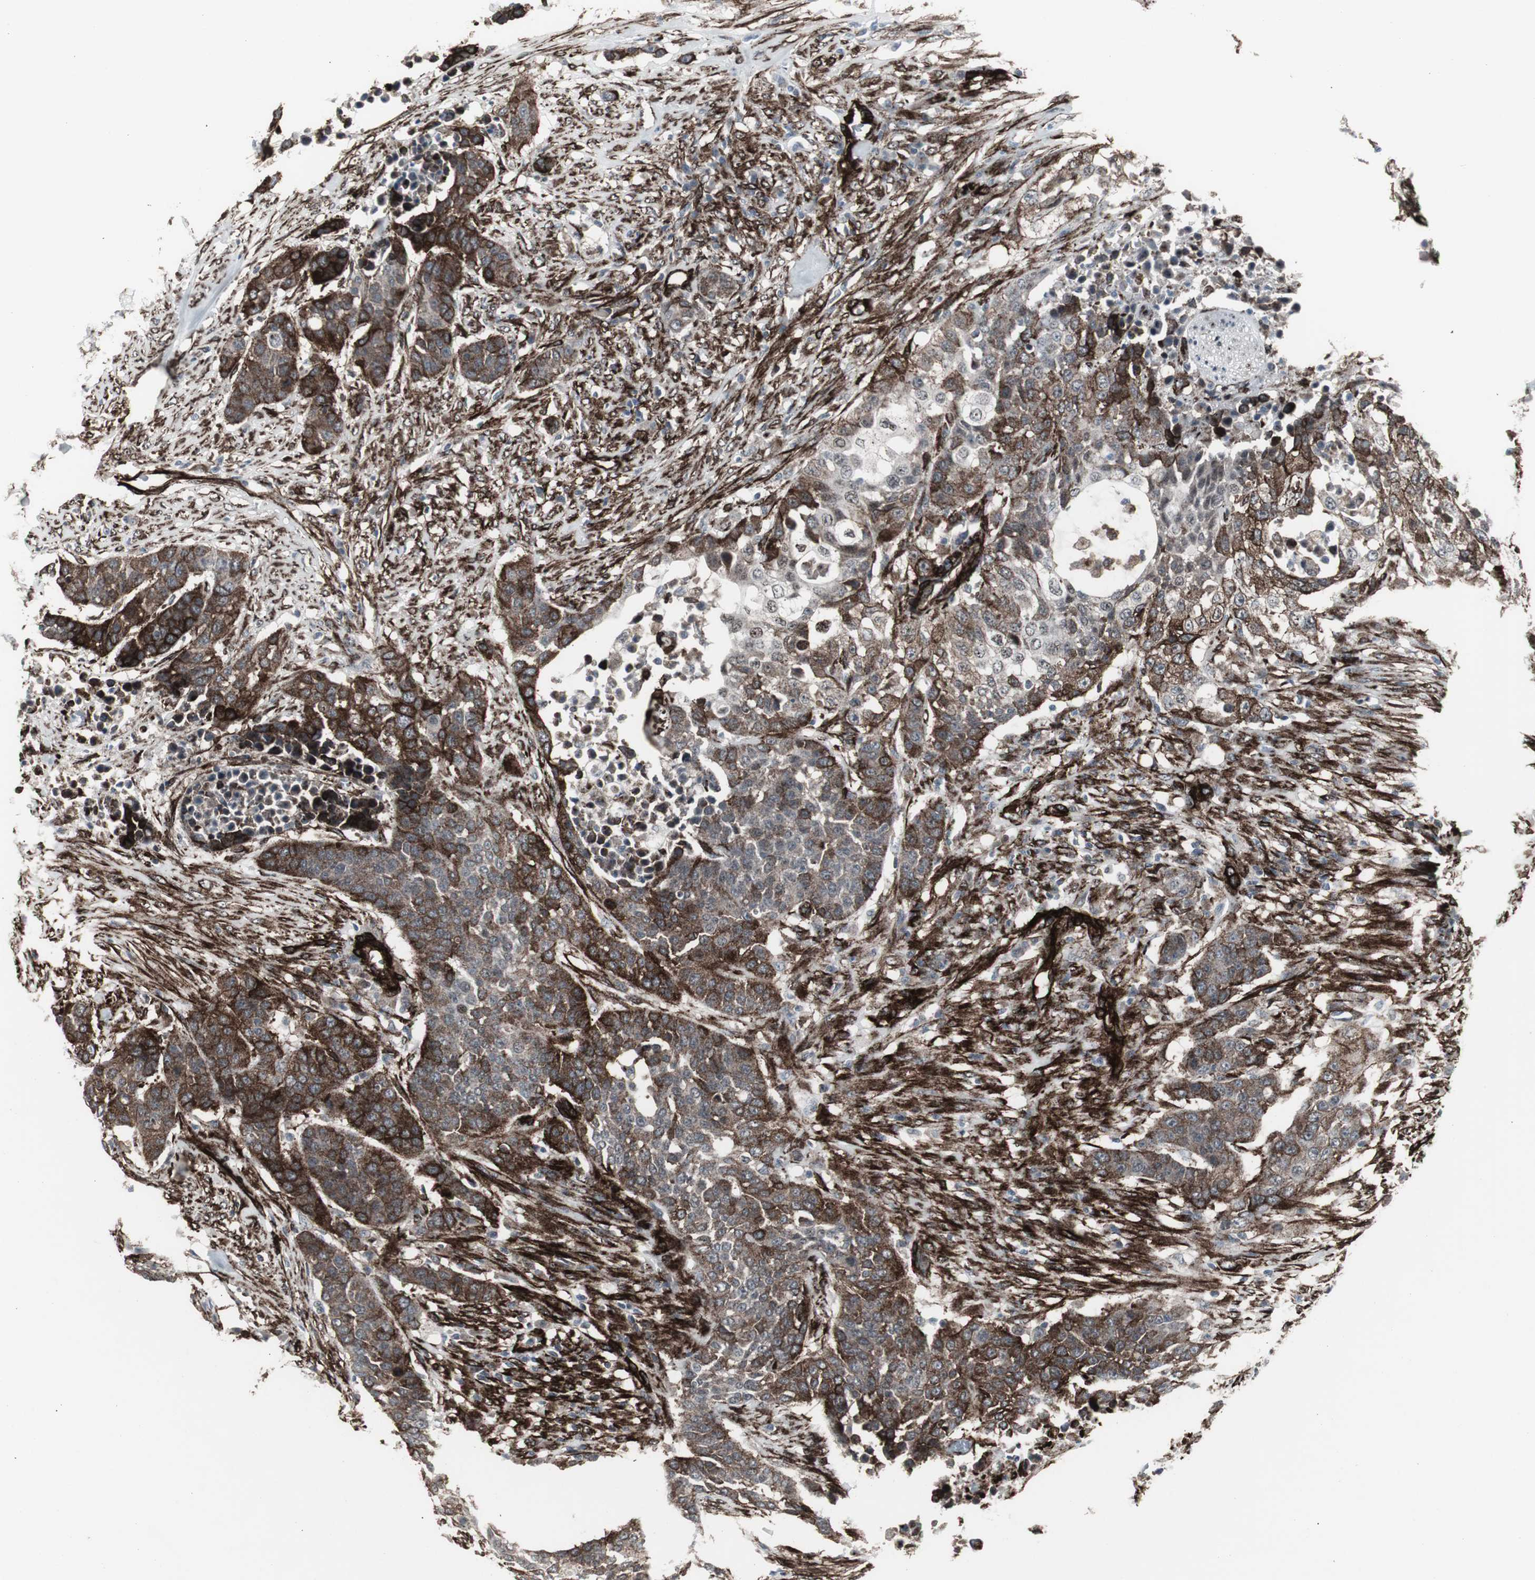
{"staining": {"intensity": "strong", "quantity": ">75%", "location": "cytoplasmic/membranous"}, "tissue": "urothelial cancer", "cell_type": "Tumor cells", "image_type": "cancer", "snomed": [{"axis": "morphology", "description": "Urothelial carcinoma, High grade"}, {"axis": "topography", "description": "Urinary bladder"}], "caption": "Tumor cells display high levels of strong cytoplasmic/membranous staining in about >75% of cells in human urothelial cancer.", "gene": "PDGFA", "patient": {"sex": "male", "age": 74}}